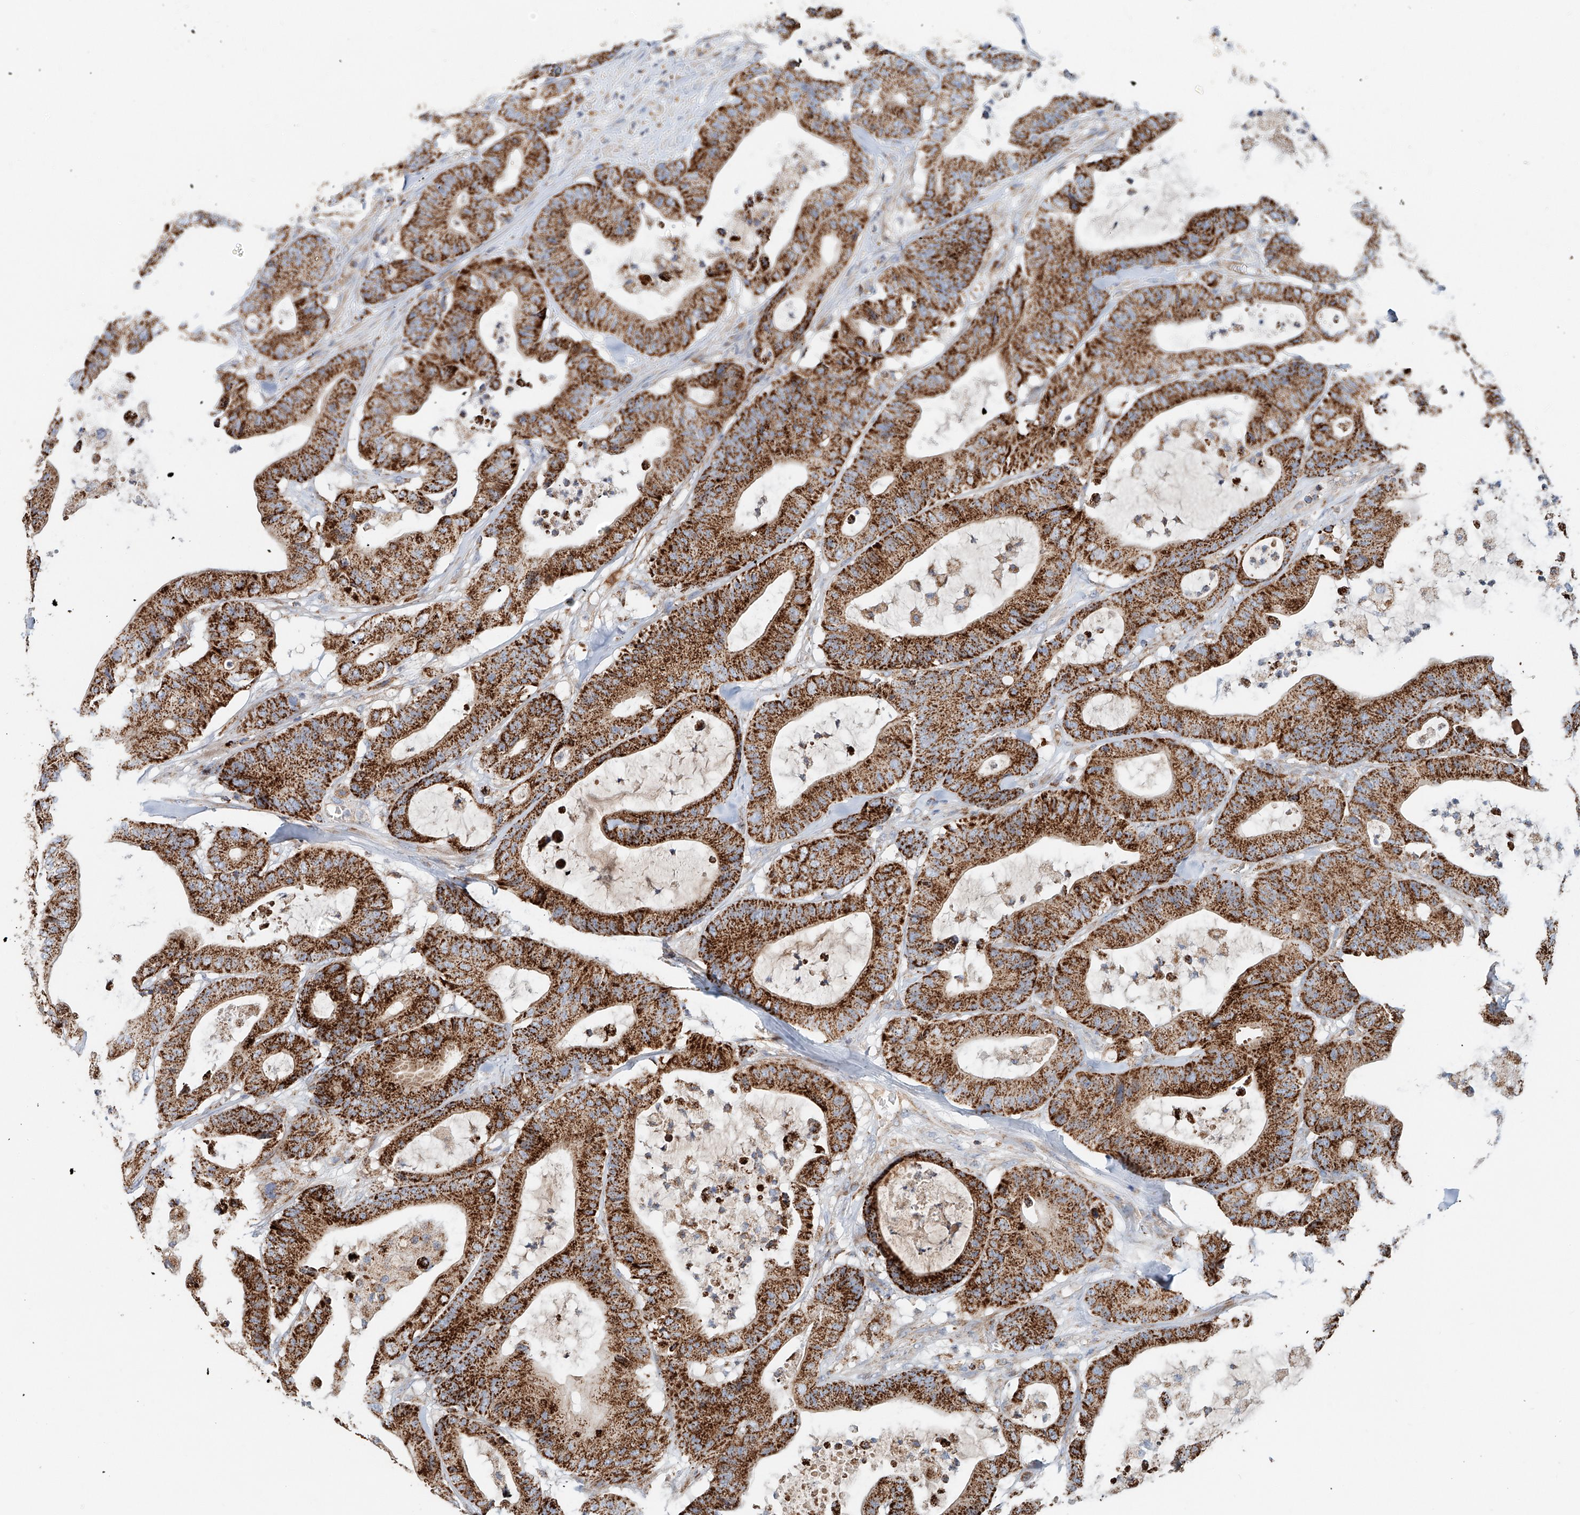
{"staining": {"intensity": "strong", "quantity": ">75%", "location": "cytoplasmic/membranous"}, "tissue": "colorectal cancer", "cell_type": "Tumor cells", "image_type": "cancer", "snomed": [{"axis": "morphology", "description": "Adenocarcinoma, NOS"}, {"axis": "topography", "description": "Colon"}], "caption": "Immunohistochemical staining of adenocarcinoma (colorectal) demonstrates high levels of strong cytoplasmic/membranous expression in about >75% of tumor cells.", "gene": "CARD10", "patient": {"sex": "female", "age": 84}}